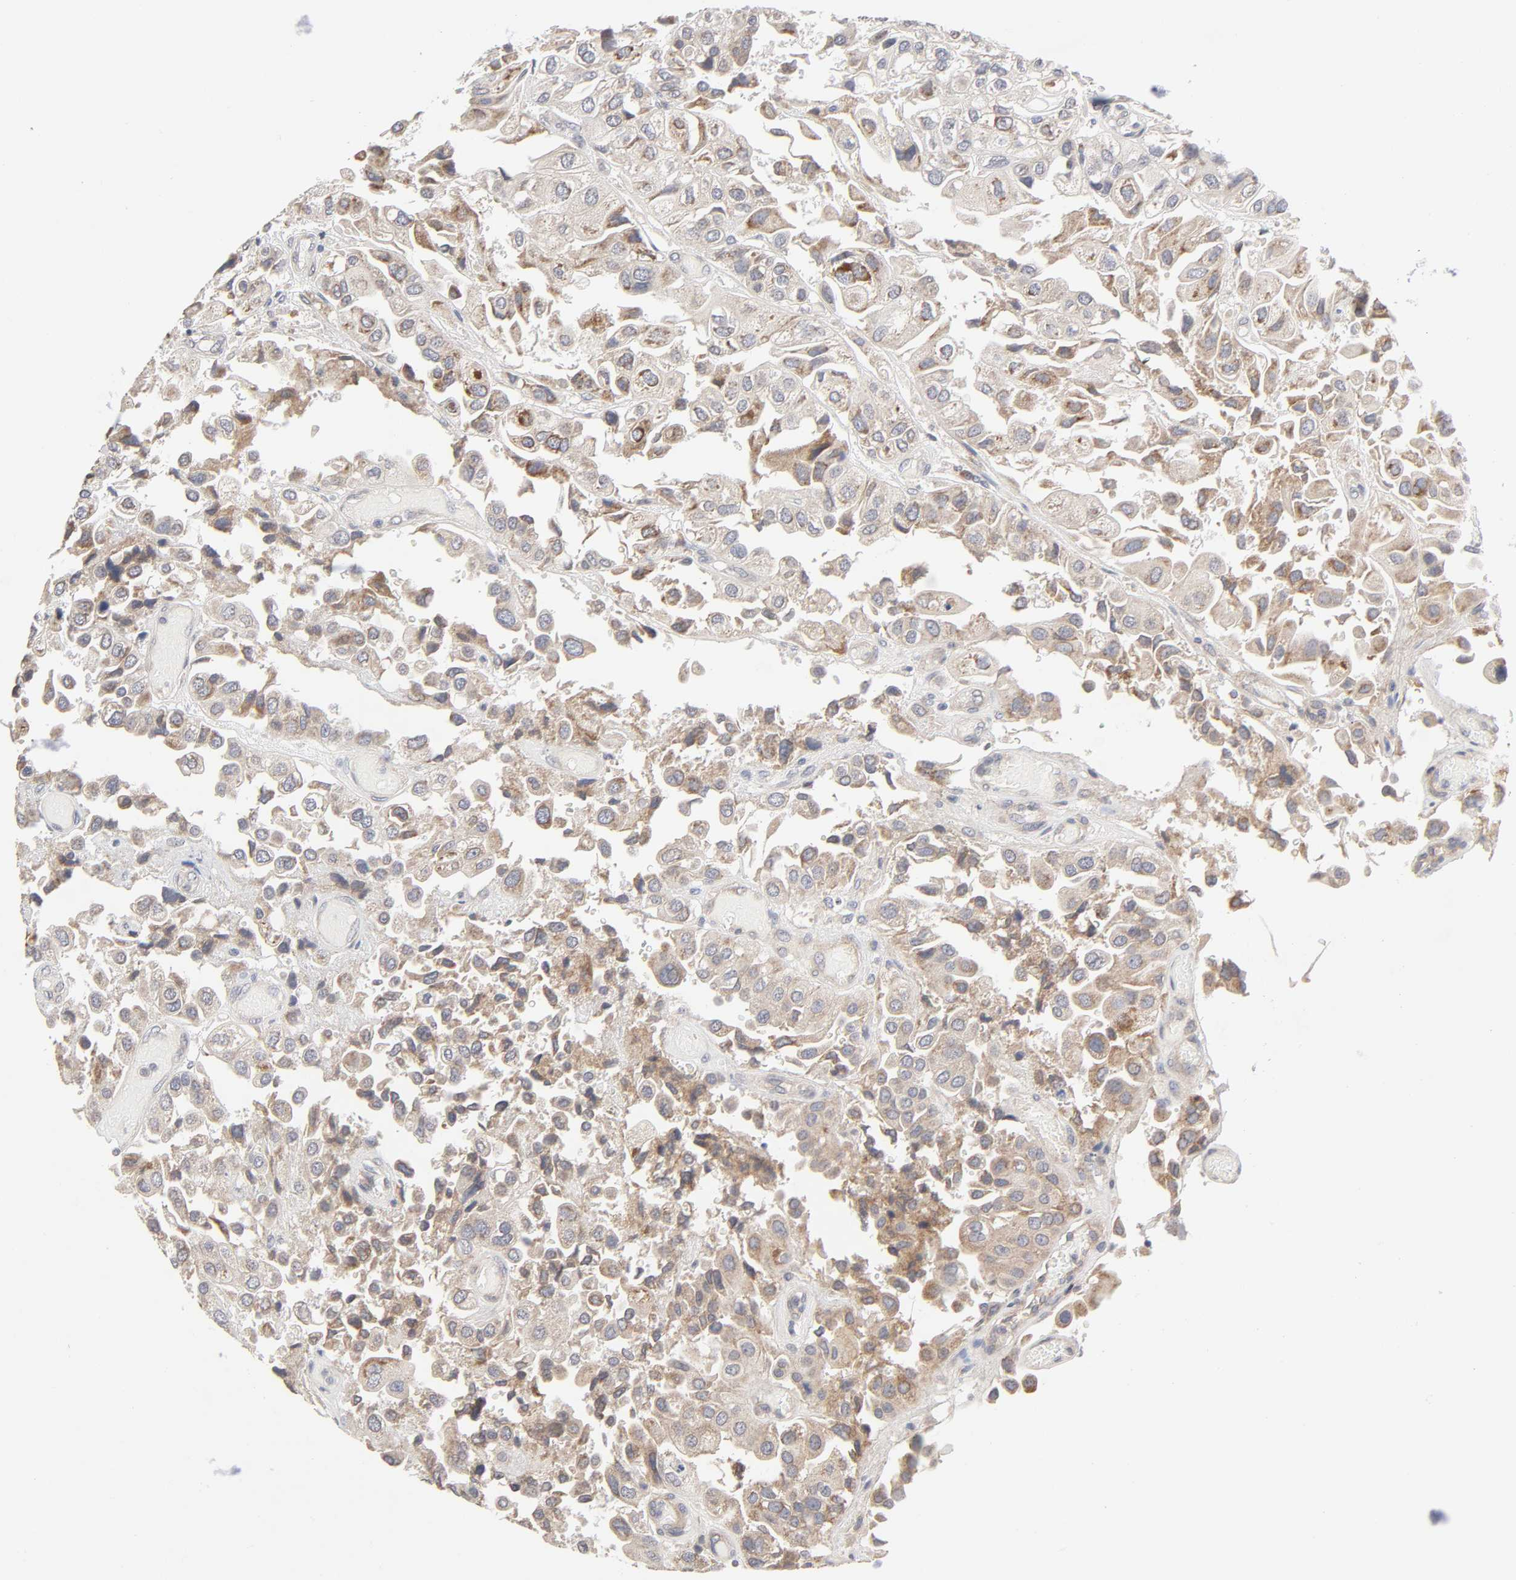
{"staining": {"intensity": "moderate", "quantity": "25%-75%", "location": "cytoplasmic/membranous"}, "tissue": "urothelial cancer", "cell_type": "Tumor cells", "image_type": "cancer", "snomed": [{"axis": "morphology", "description": "Urothelial carcinoma, High grade"}, {"axis": "topography", "description": "Urinary bladder"}], "caption": "A brown stain highlights moderate cytoplasmic/membranous staining of a protein in human urothelial carcinoma (high-grade) tumor cells.", "gene": "IL4R", "patient": {"sex": "female", "age": 64}}